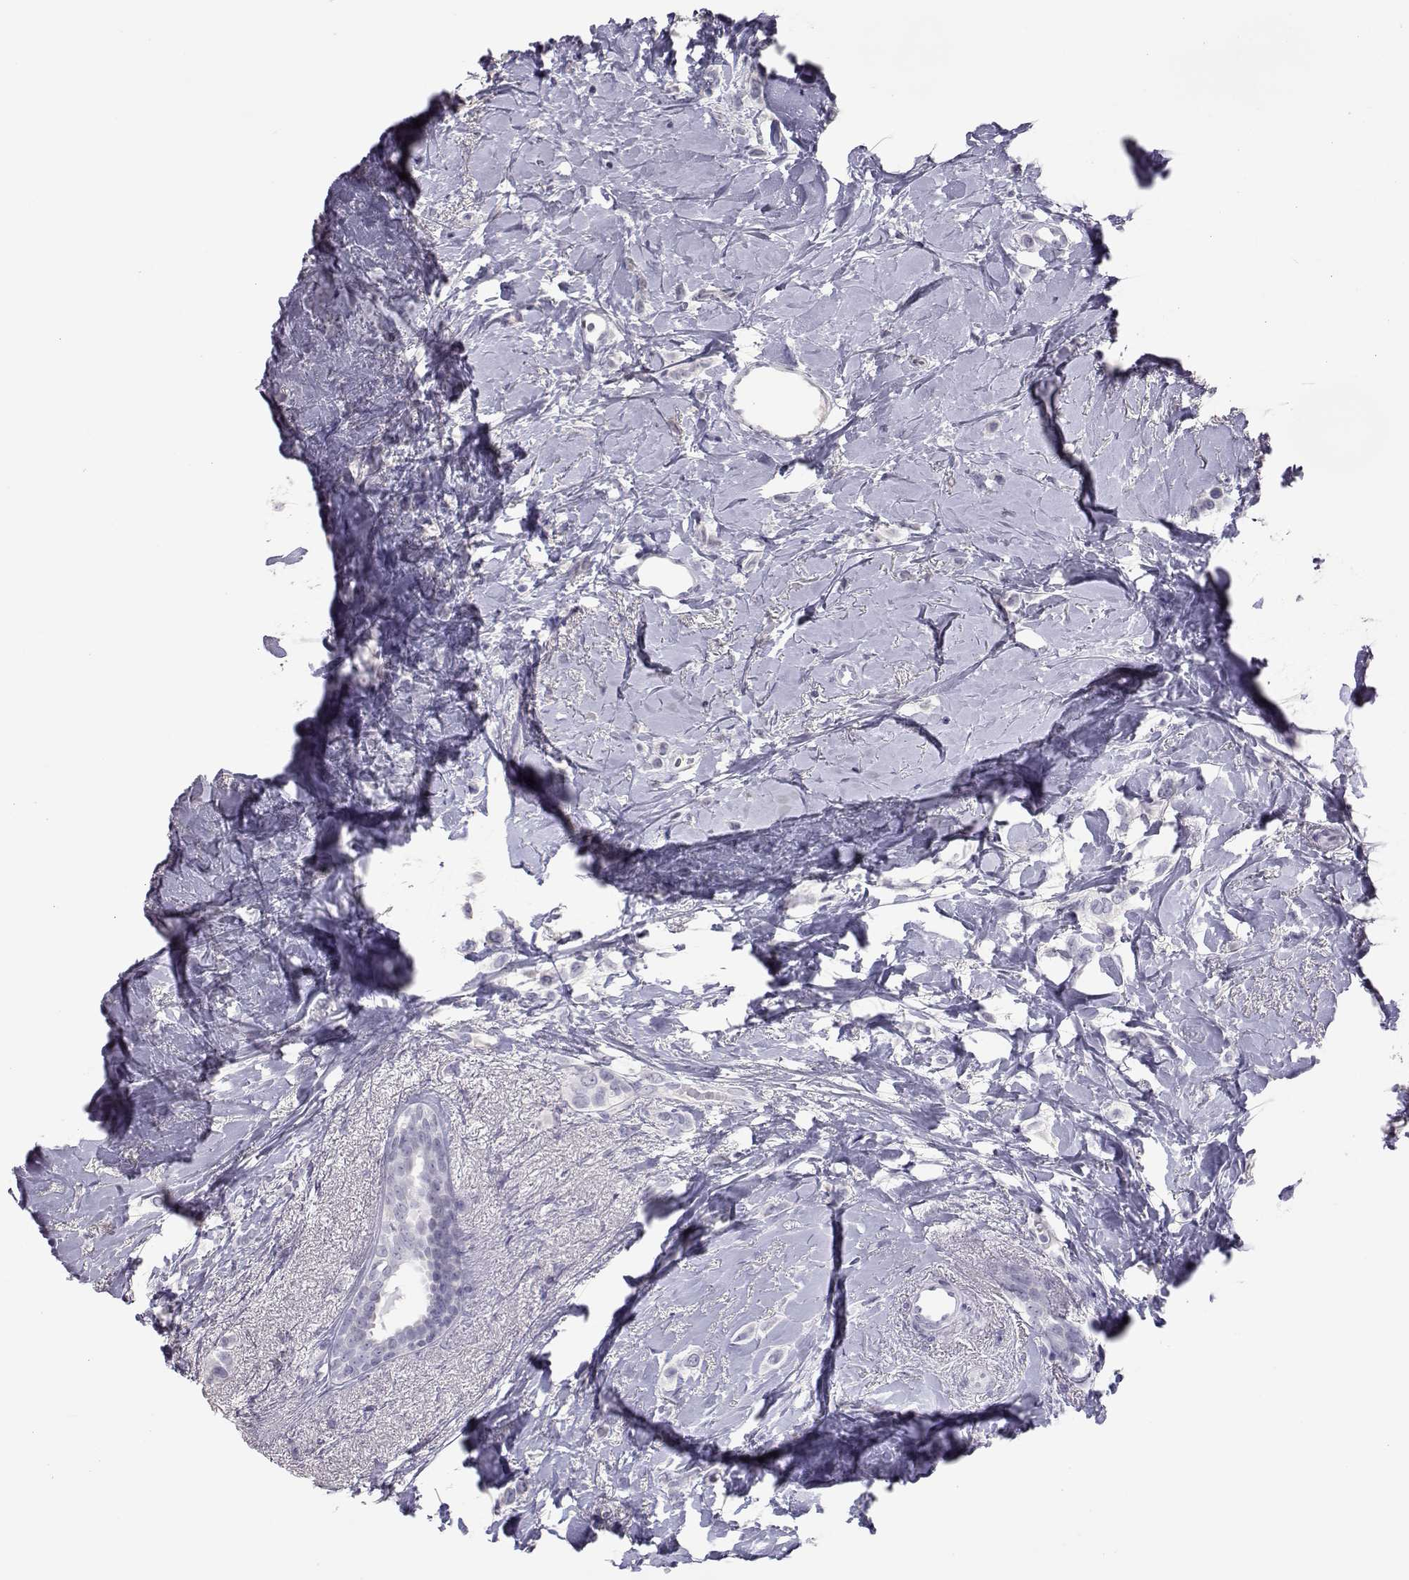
{"staining": {"intensity": "negative", "quantity": "none", "location": "none"}, "tissue": "breast cancer", "cell_type": "Tumor cells", "image_type": "cancer", "snomed": [{"axis": "morphology", "description": "Lobular carcinoma"}, {"axis": "topography", "description": "Breast"}], "caption": "Photomicrograph shows no significant protein expression in tumor cells of breast cancer (lobular carcinoma).", "gene": "PMCH", "patient": {"sex": "female", "age": 66}}